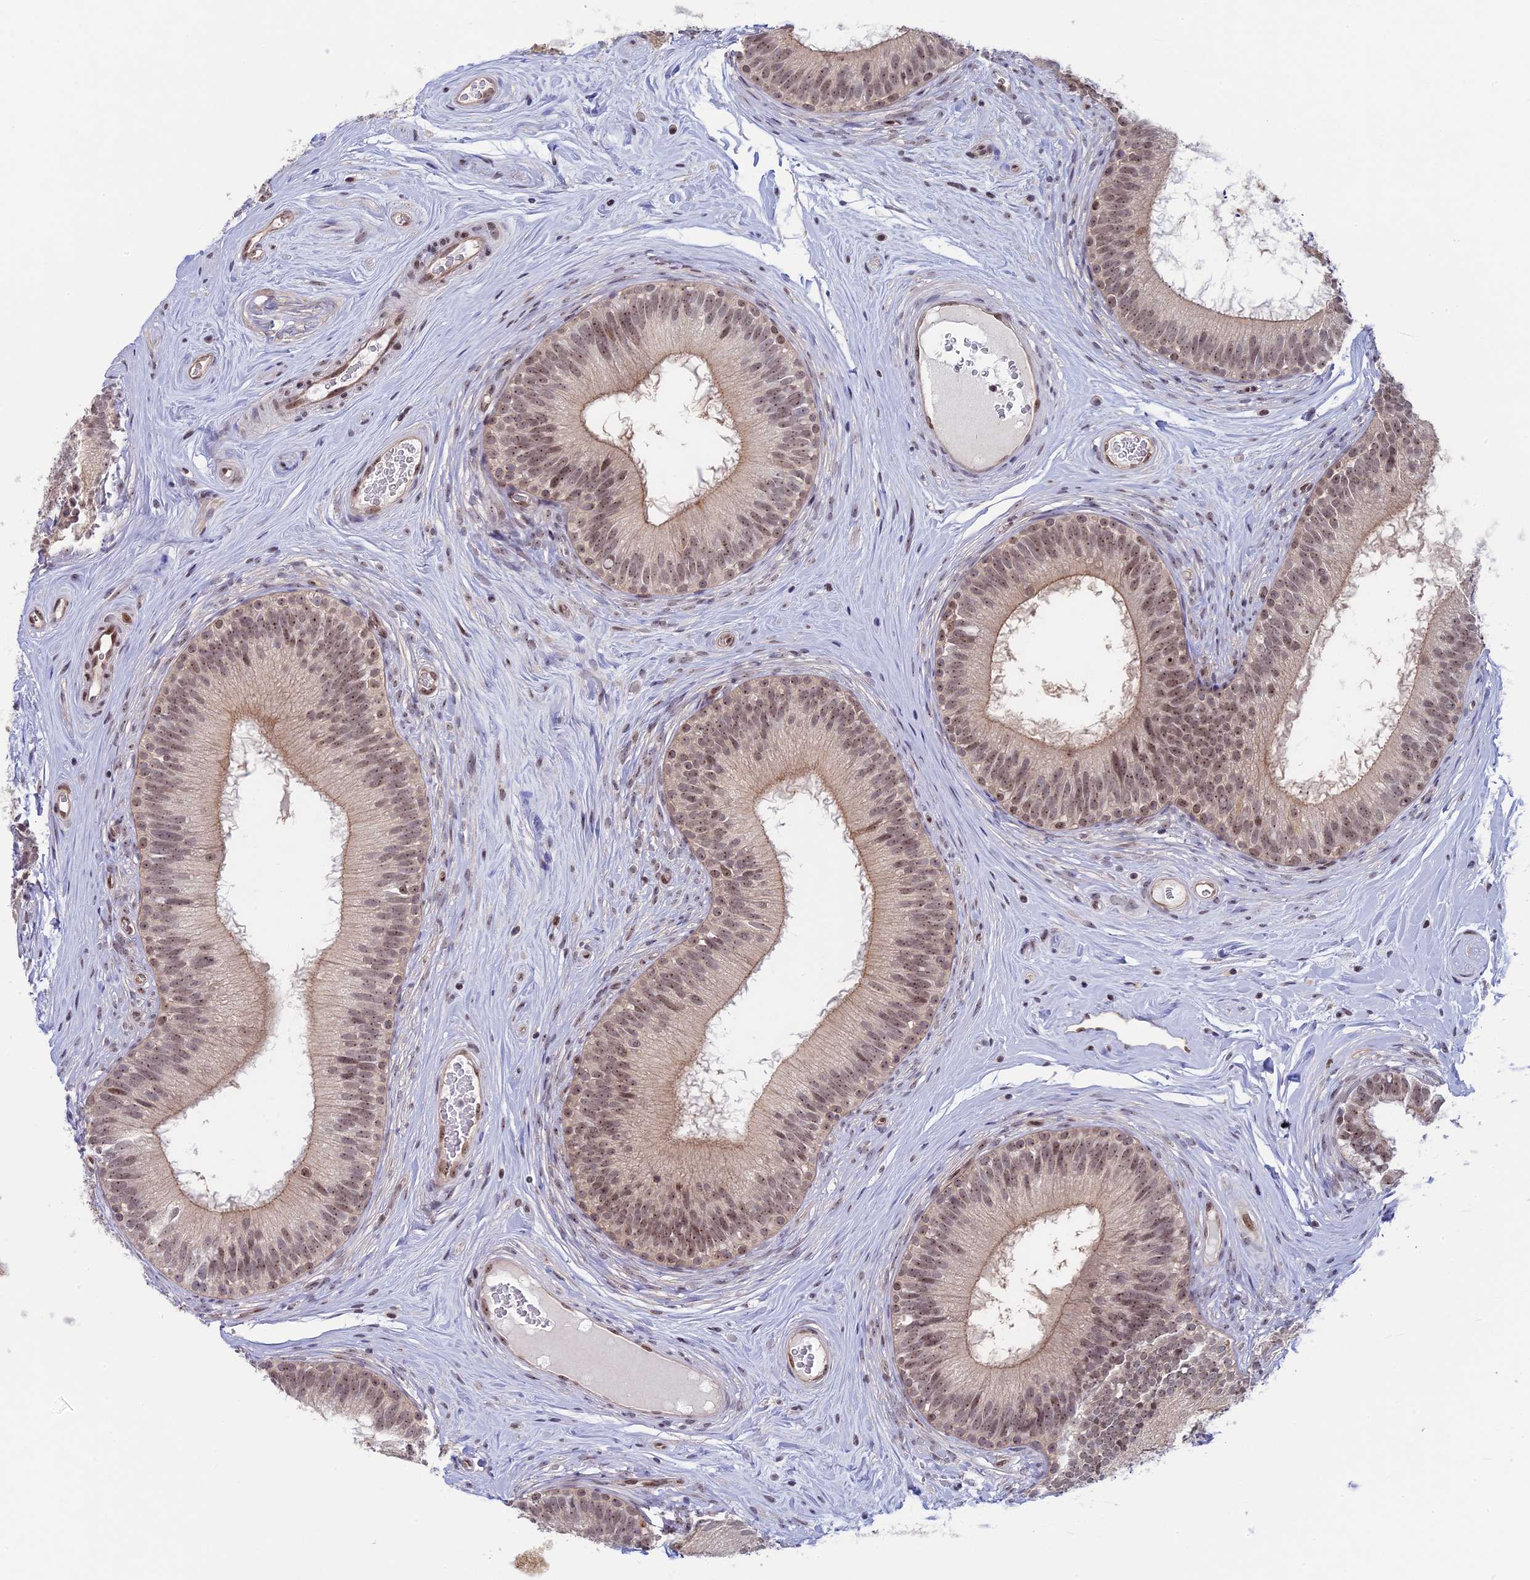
{"staining": {"intensity": "weak", "quantity": ">75%", "location": "nuclear"}, "tissue": "epididymis", "cell_type": "Glandular cells", "image_type": "normal", "snomed": [{"axis": "morphology", "description": "Normal tissue, NOS"}, {"axis": "topography", "description": "Epididymis"}], "caption": "Protein expression analysis of unremarkable human epididymis reveals weak nuclear staining in approximately >75% of glandular cells. Immunohistochemistry (ihc) stains the protein in brown and the nuclei are stained blue.", "gene": "CCDC86", "patient": {"sex": "male", "age": 33}}